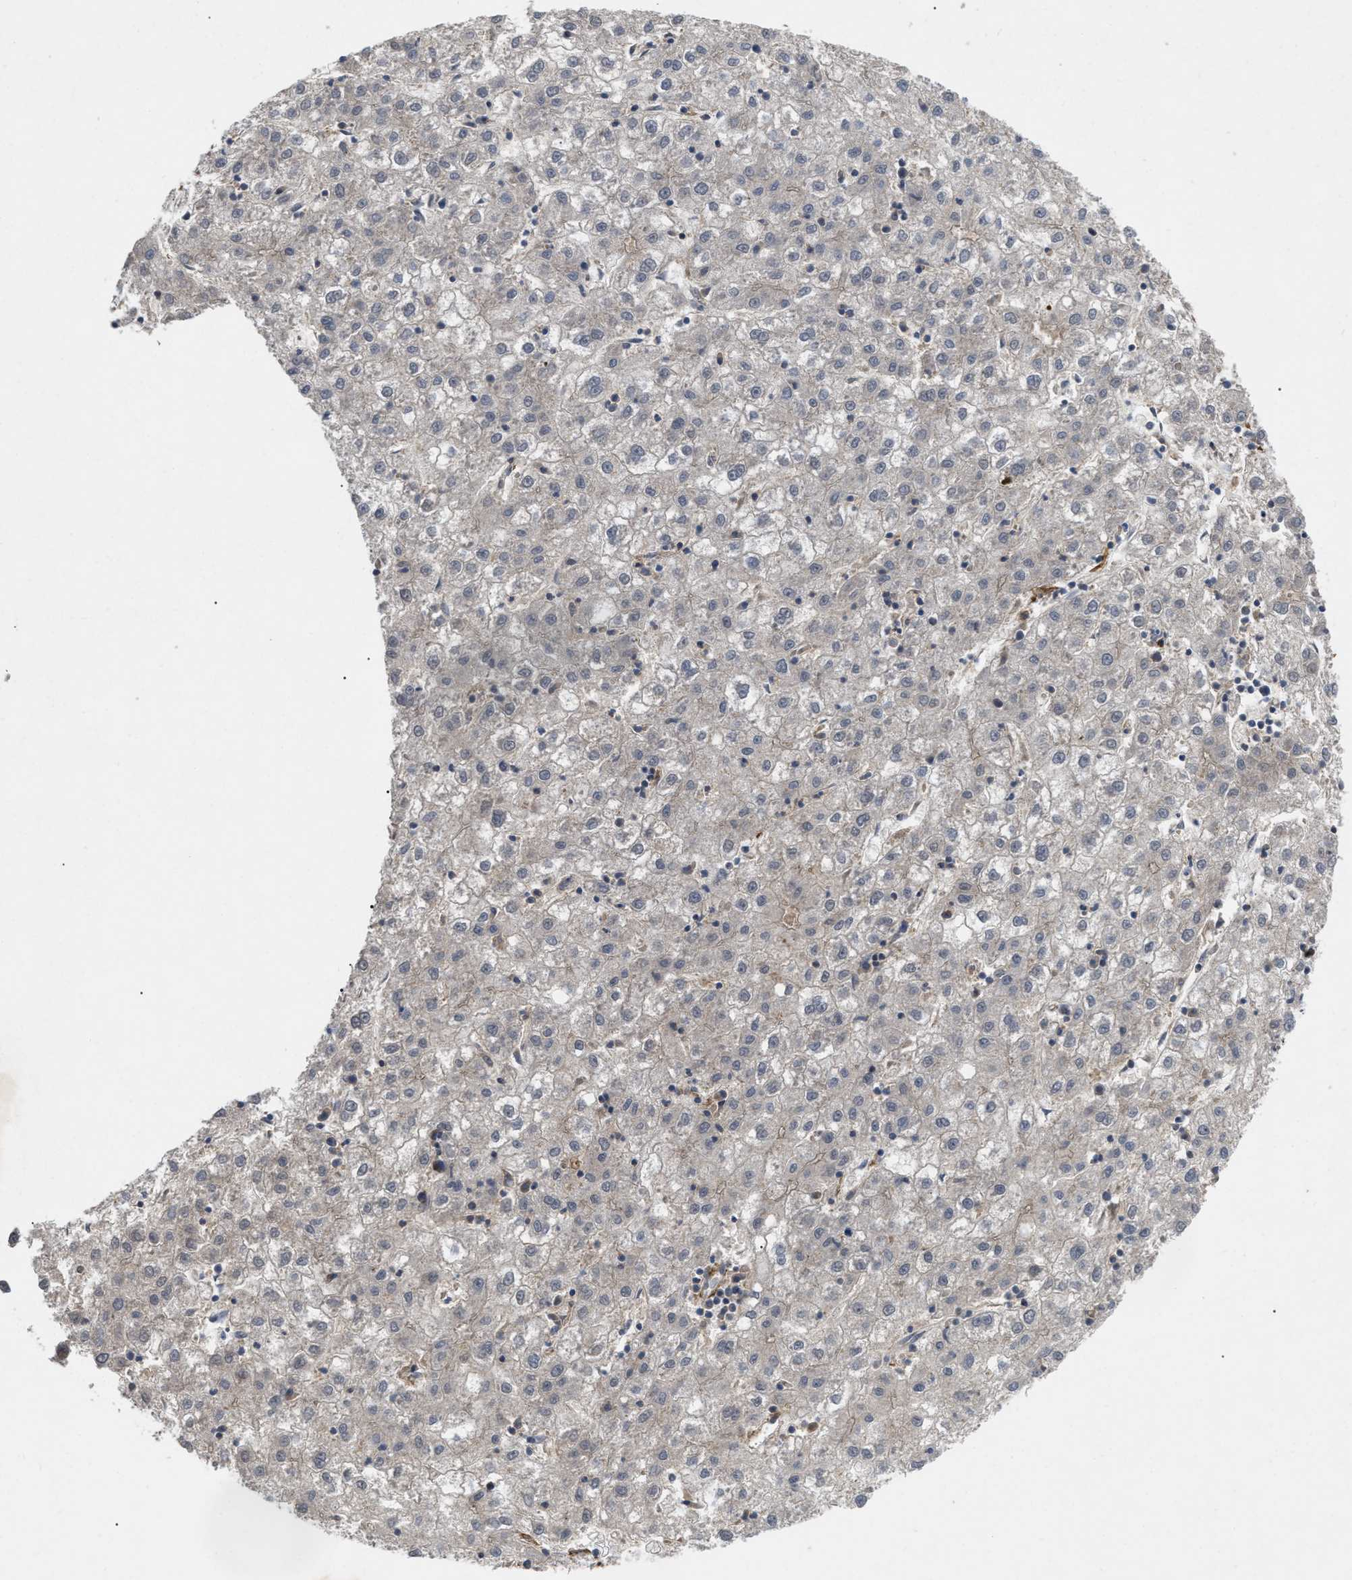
{"staining": {"intensity": "negative", "quantity": "none", "location": "none"}, "tissue": "liver cancer", "cell_type": "Tumor cells", "image_type": "cancer", "snomed": [{"axis": "morphology", "description": "Carcinoma, Hepatocellular, NOS"}, {"axis": "topography", "description": "Liver"}], "caption": "DAB immunohistochemical staining of human hepatocellular carcinoma (liver) demonstrates no significant positivity in tumor cells.", "gene": "ST6GALNAC6", "patient": {"sex": "male", "age": 72}}